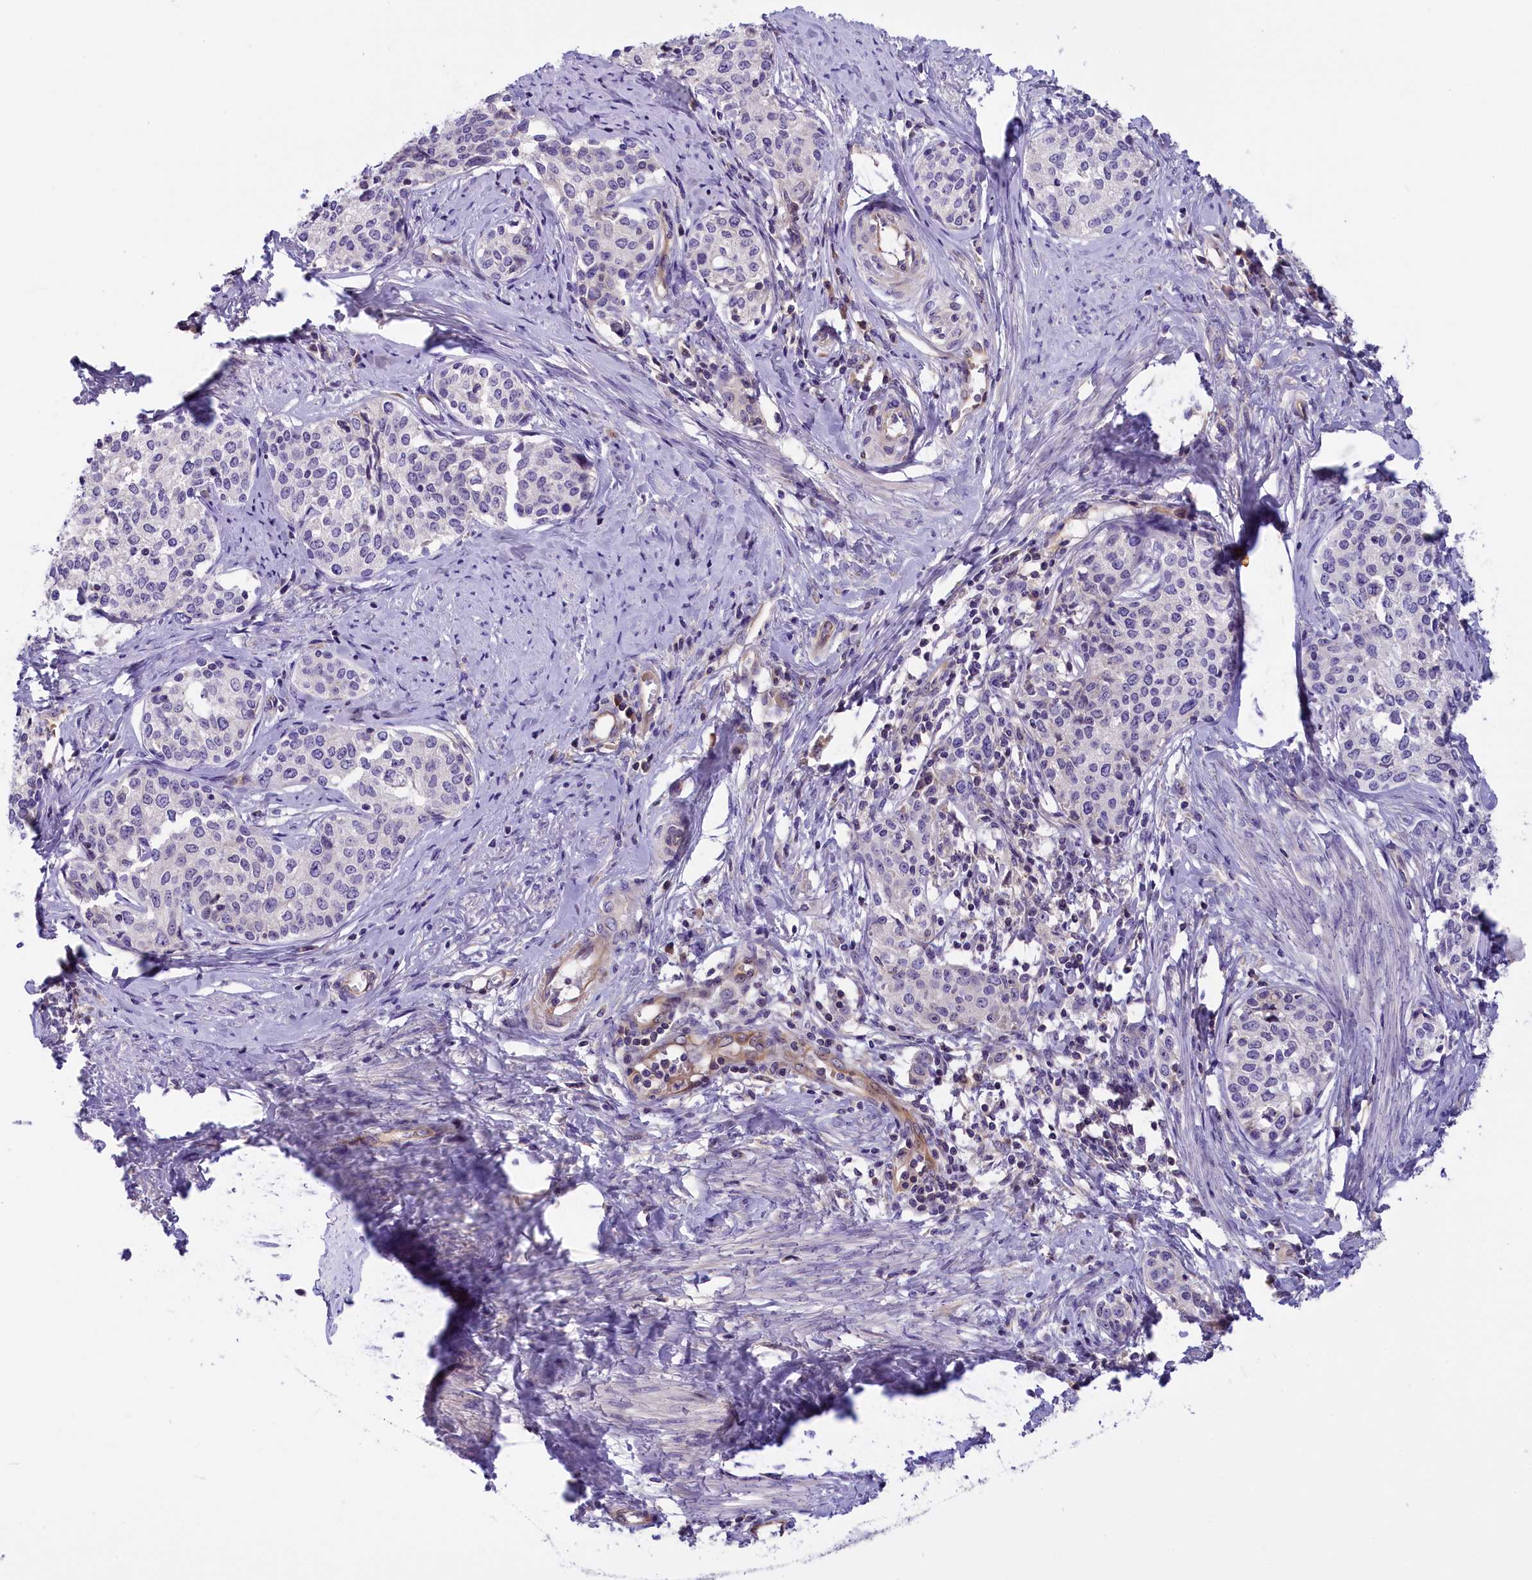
{"staining": {"intensity": "negative", "quantity": "none", "location": "none"}, "tissue": "cervical cancer", "cell_type": "Tumor cells", "image_type": "cancer", "snomed": [{"axis": "morphology", "description": "Squamous cell carcinoma, NOS"}, {"axis": "morphology", "description": "Adenocarcinoma, NOS"}, {"axis": "topography", "description": "Cervix"}], "caption": "Tumor cells show no significant staining in cervical squamous cell carcinoma. (Stains: DAB immunohistochemistry with hematoxylin counter stain, Microscopy: brightfield microscopy at high magnification).", "gene": "CCDC32", "patient": {"sex": "female", "age": 52}}